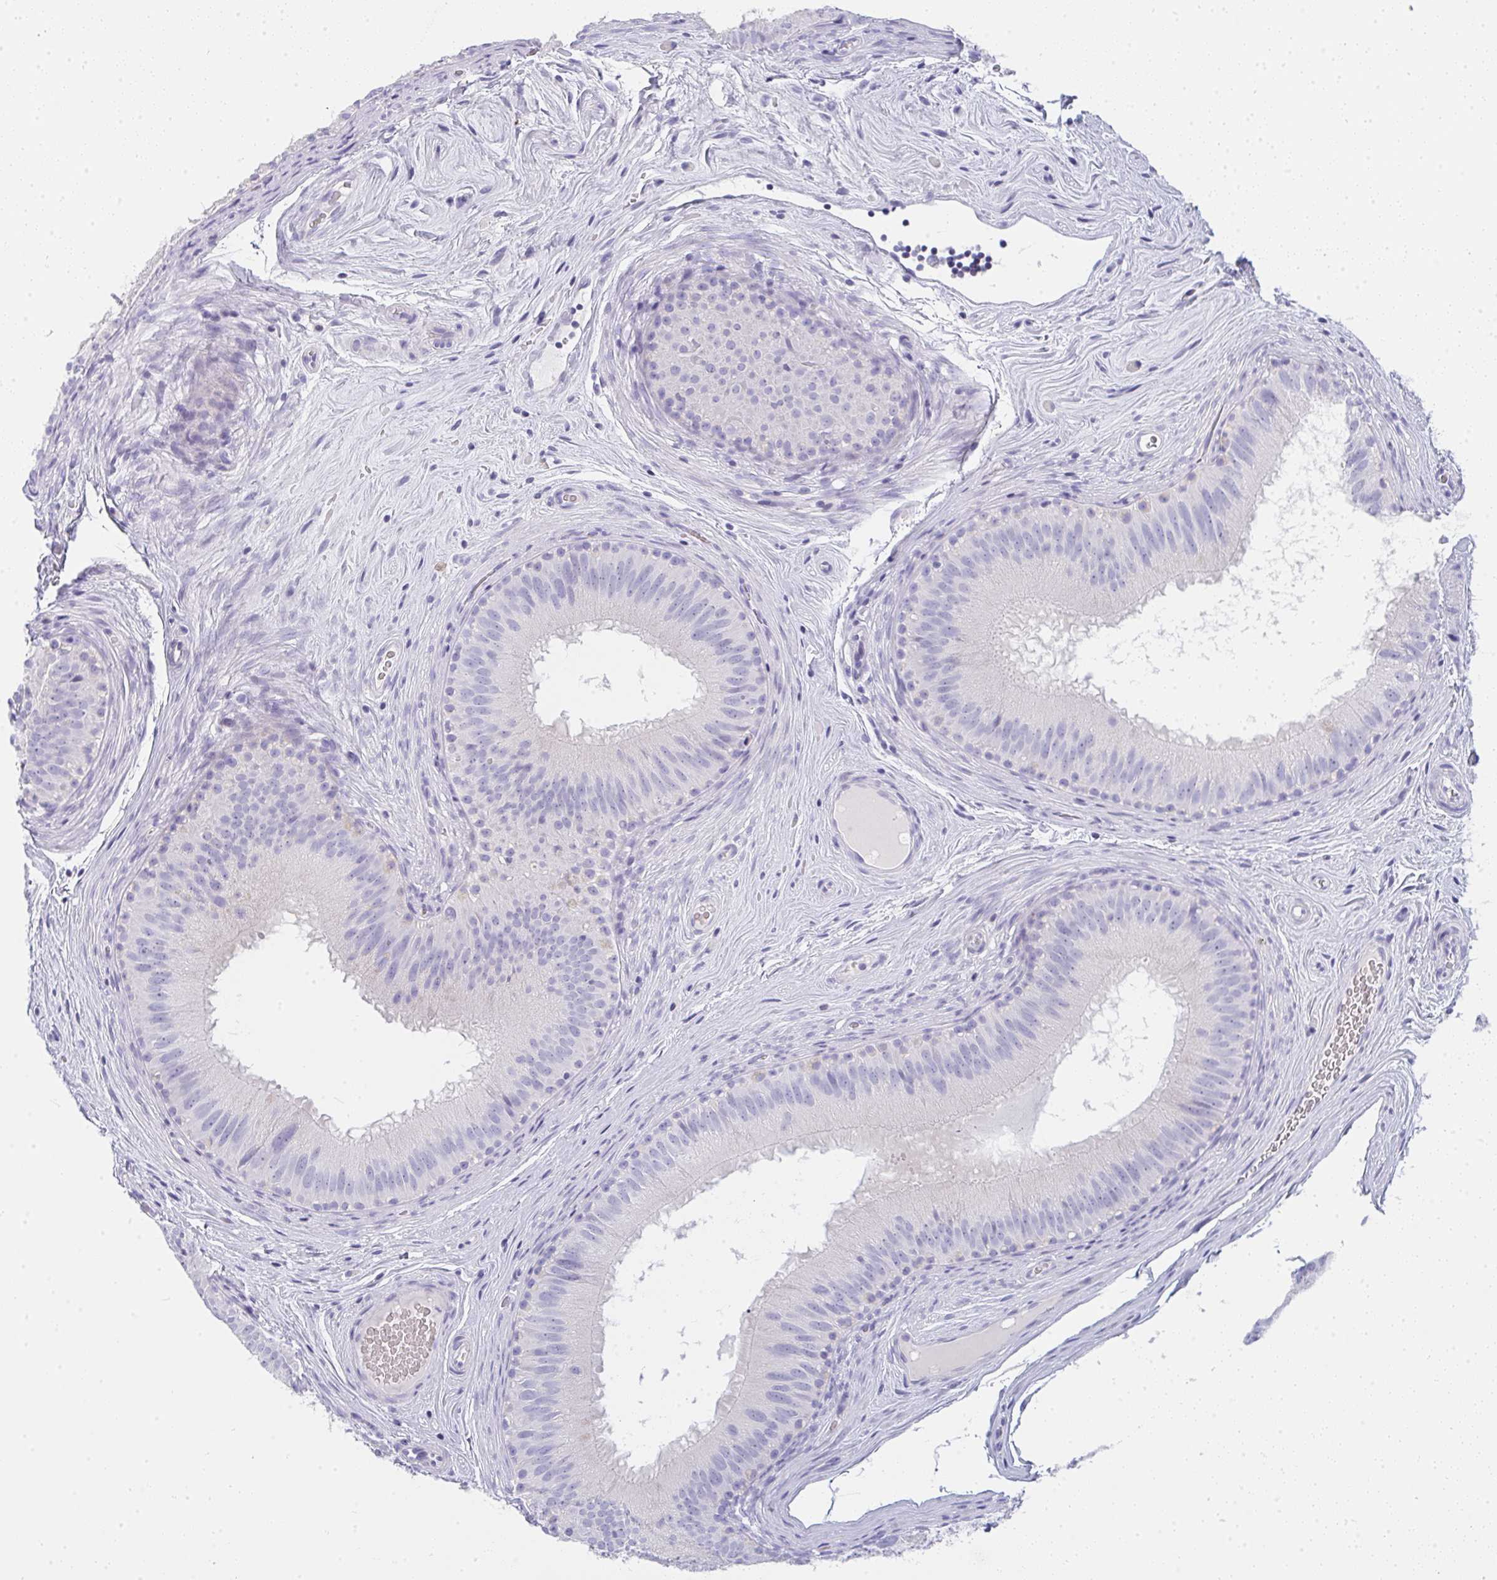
{"staining": {"intensity": "negative", "quantity": "none", "location": "none"}, "tissue": "epididymis", "cell_type": "Glandular cells", "image_type": "normal", "snomed": [{"axis": "morphology", "description": "Normal tissue, NOS"}, {"axis": "topography", "description": "Epididymis"}], "caption": "This is an immunohistochemistry (IHC) histopathology image of unremarkable epididymis. There is no positivity in glandular cells.", "gene": "ZNF182", "patient": {"sex": "male", "age": 44}}